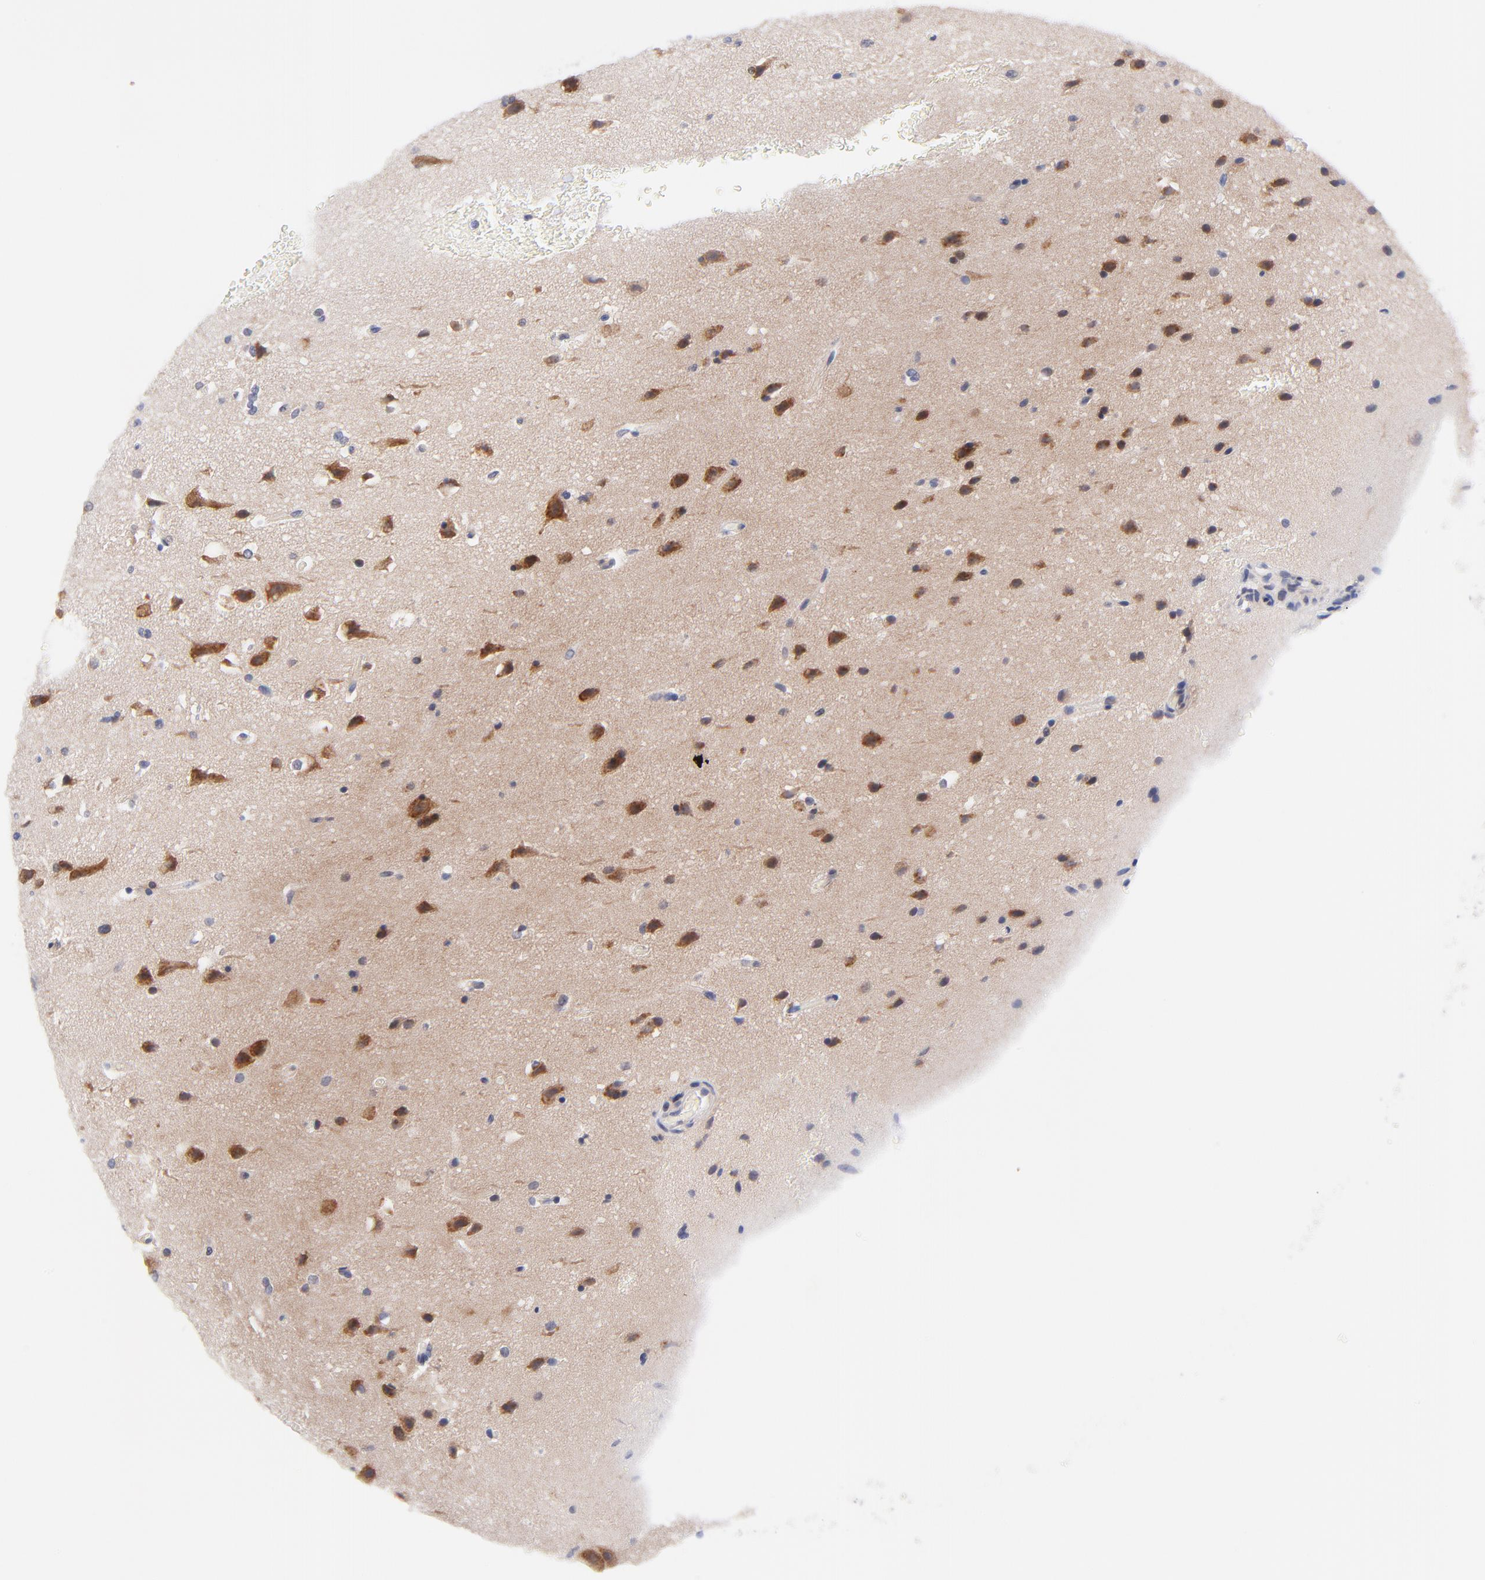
{"staining": {"intensity": "moderate", "quantity": "25%-75%", "location": "cytoplasmic/membranous"}, "tissue": "glioma", "cell_type": "Tumor cells", "image_type": "cancer", "snomed": [{"axis": "morphology", "description": "Glioma, malignant, Low grade"}, {"axis": "topography", "description": "Cerebral cortex"}], "caption": "Malignant glioma (low-grade) stained for a protein reveals moderate cytoplasmic/membranous positivity in tumor cells.", "gene": "AFF2", "patient": {"sex": "female", "age": 47}}